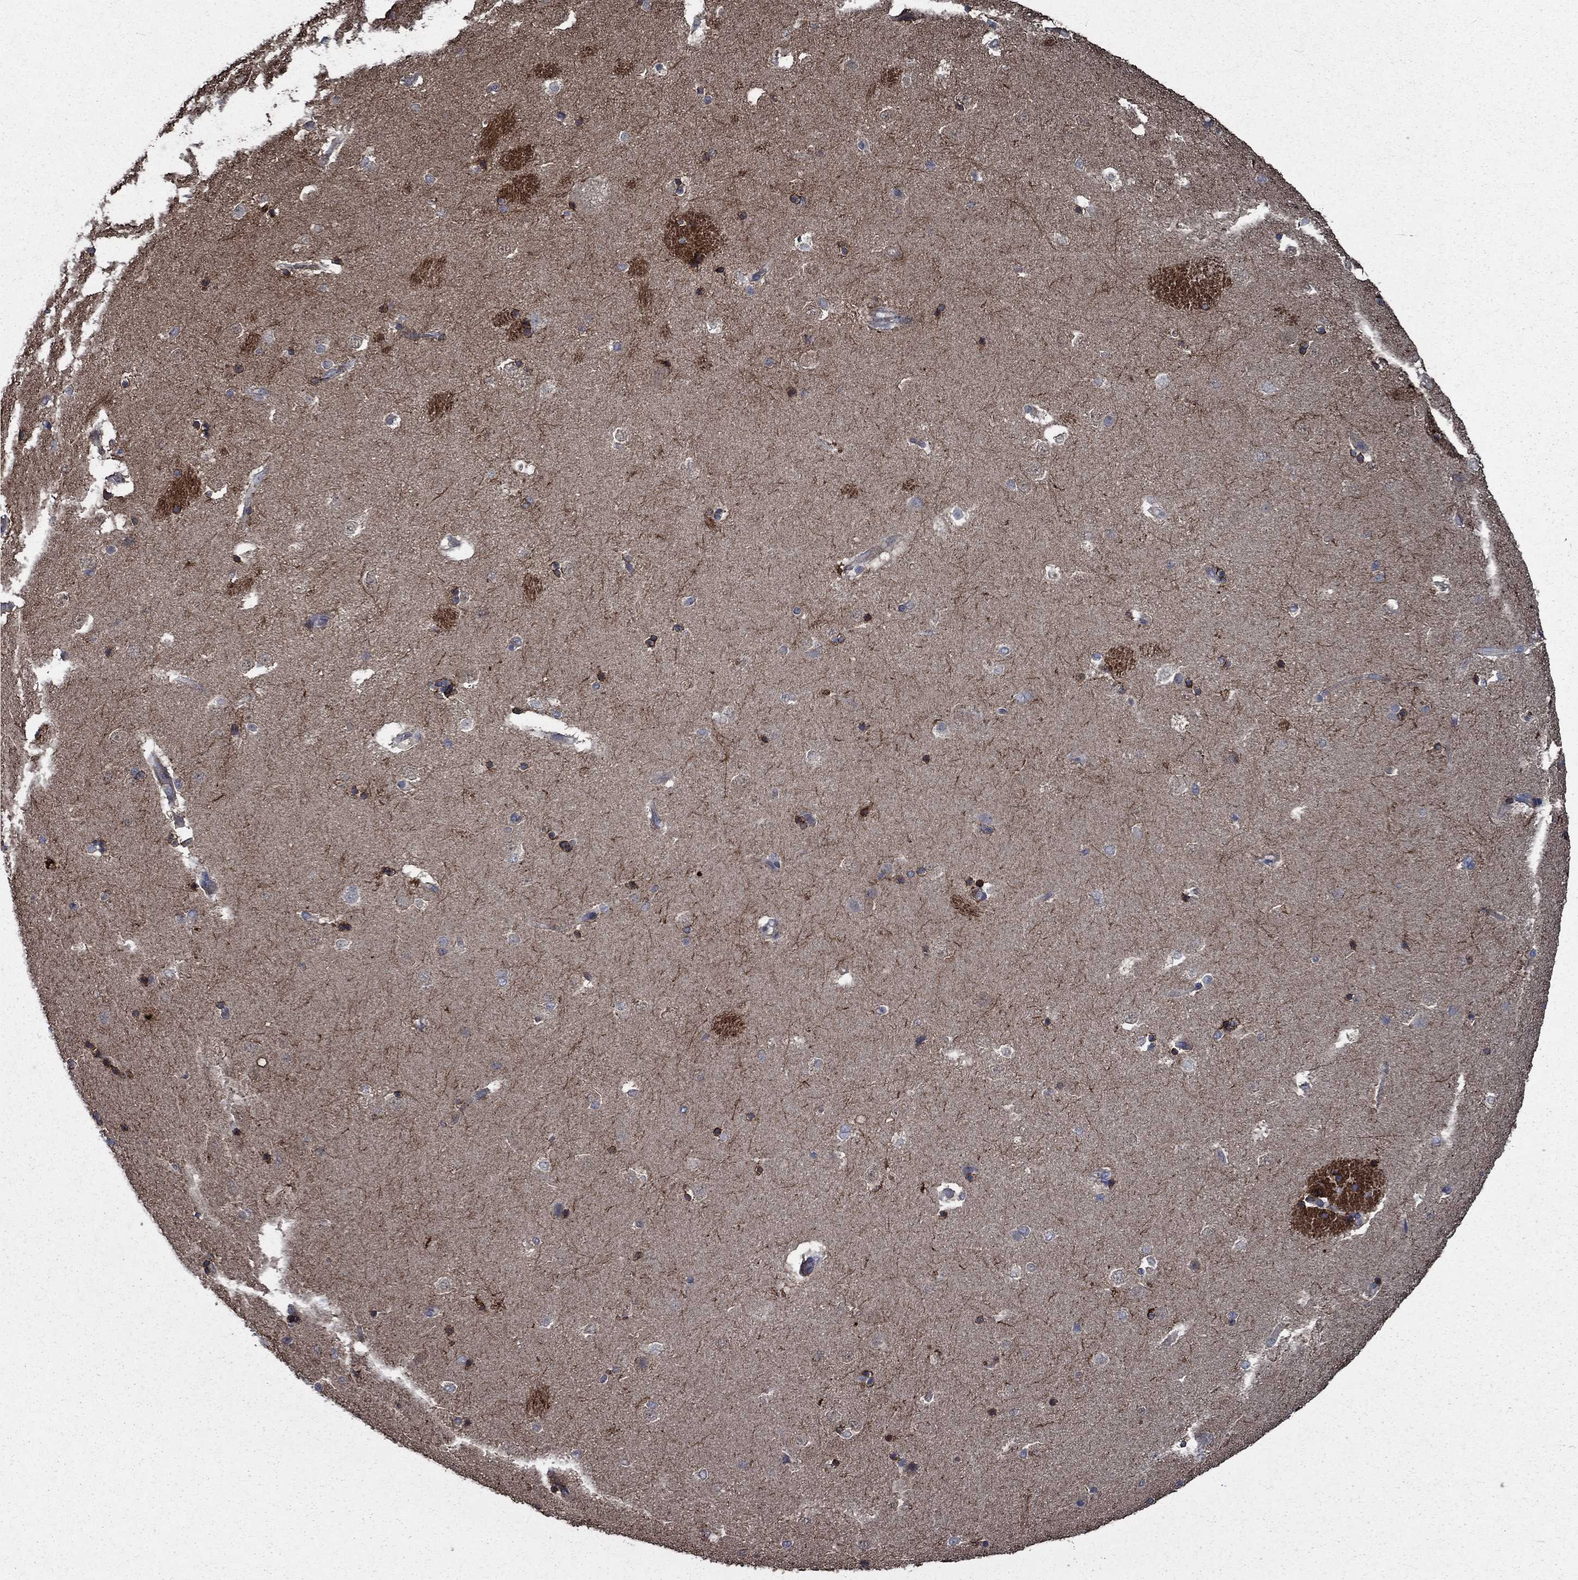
{"staining": {"intensity": "moderate", "quantity": "<25%", "location": "cytoplasmic/membranous"}, "tissue": "caudate", "cell_type": "Glial cells", "image_type": "normal", "snomed": [{"axis": "morphology", "description": "Normal tissue, NOS"}, {"axis": "topography", "description": "Lateral ventricle wall"}], "caption": "Glial cells demonstrate moderate cytoplasmic/membranous staining in about <25% of cells in unremarkable caudate. (DAB (3,3'-diaminobenzidine) IHC, brown staining for protein, blue staining for nuclei).", "gene": "SLC44A1", "patient": {"sex": "male", "age": 51}}